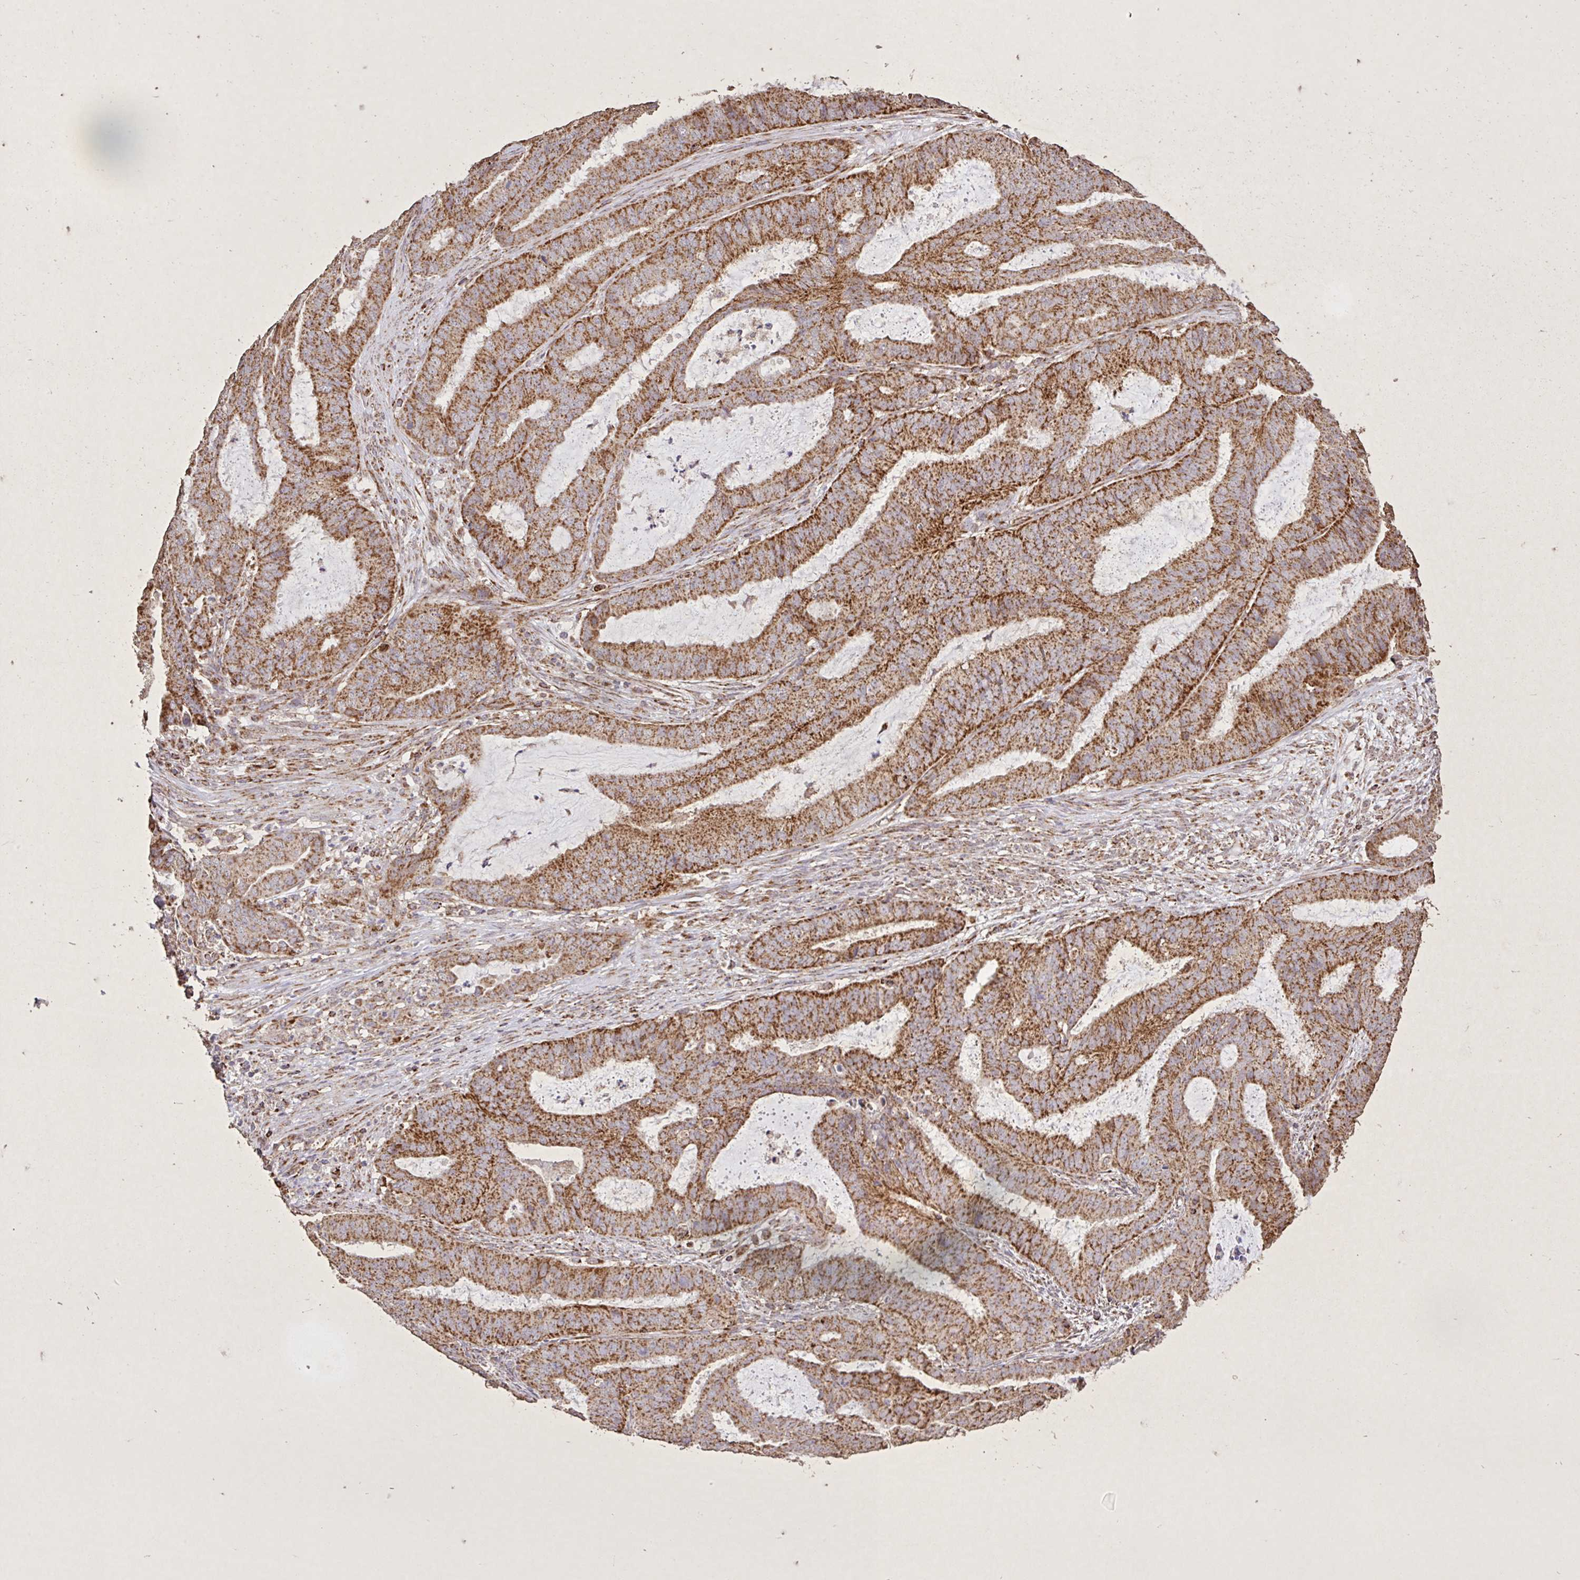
{"staining": {"intensity": "strong", "quantity": ">75%", "location": "cytoplasmic/membranous"}, "tissue": "endometrial cancer", "cell_type": "Tumor cells", "image_type": "cancer", "snomed": [{"axis": "morphology", "description": "Adenocarcinoma, NOS"}, {"axis": "topography", "description": "Endometrium"}], "caption": "Brown immunohistochemical staining in endometrial adenocarcinoma exhibits strong cytoplasmic/membranous staining in about >75% of tumor cells. (Stains: DAB in brown, nuclei in blue, Microscopy: brightfield microscopy at high magnification).", "gene": "AGK", "patient": {"sex": "female", "age": 51}}